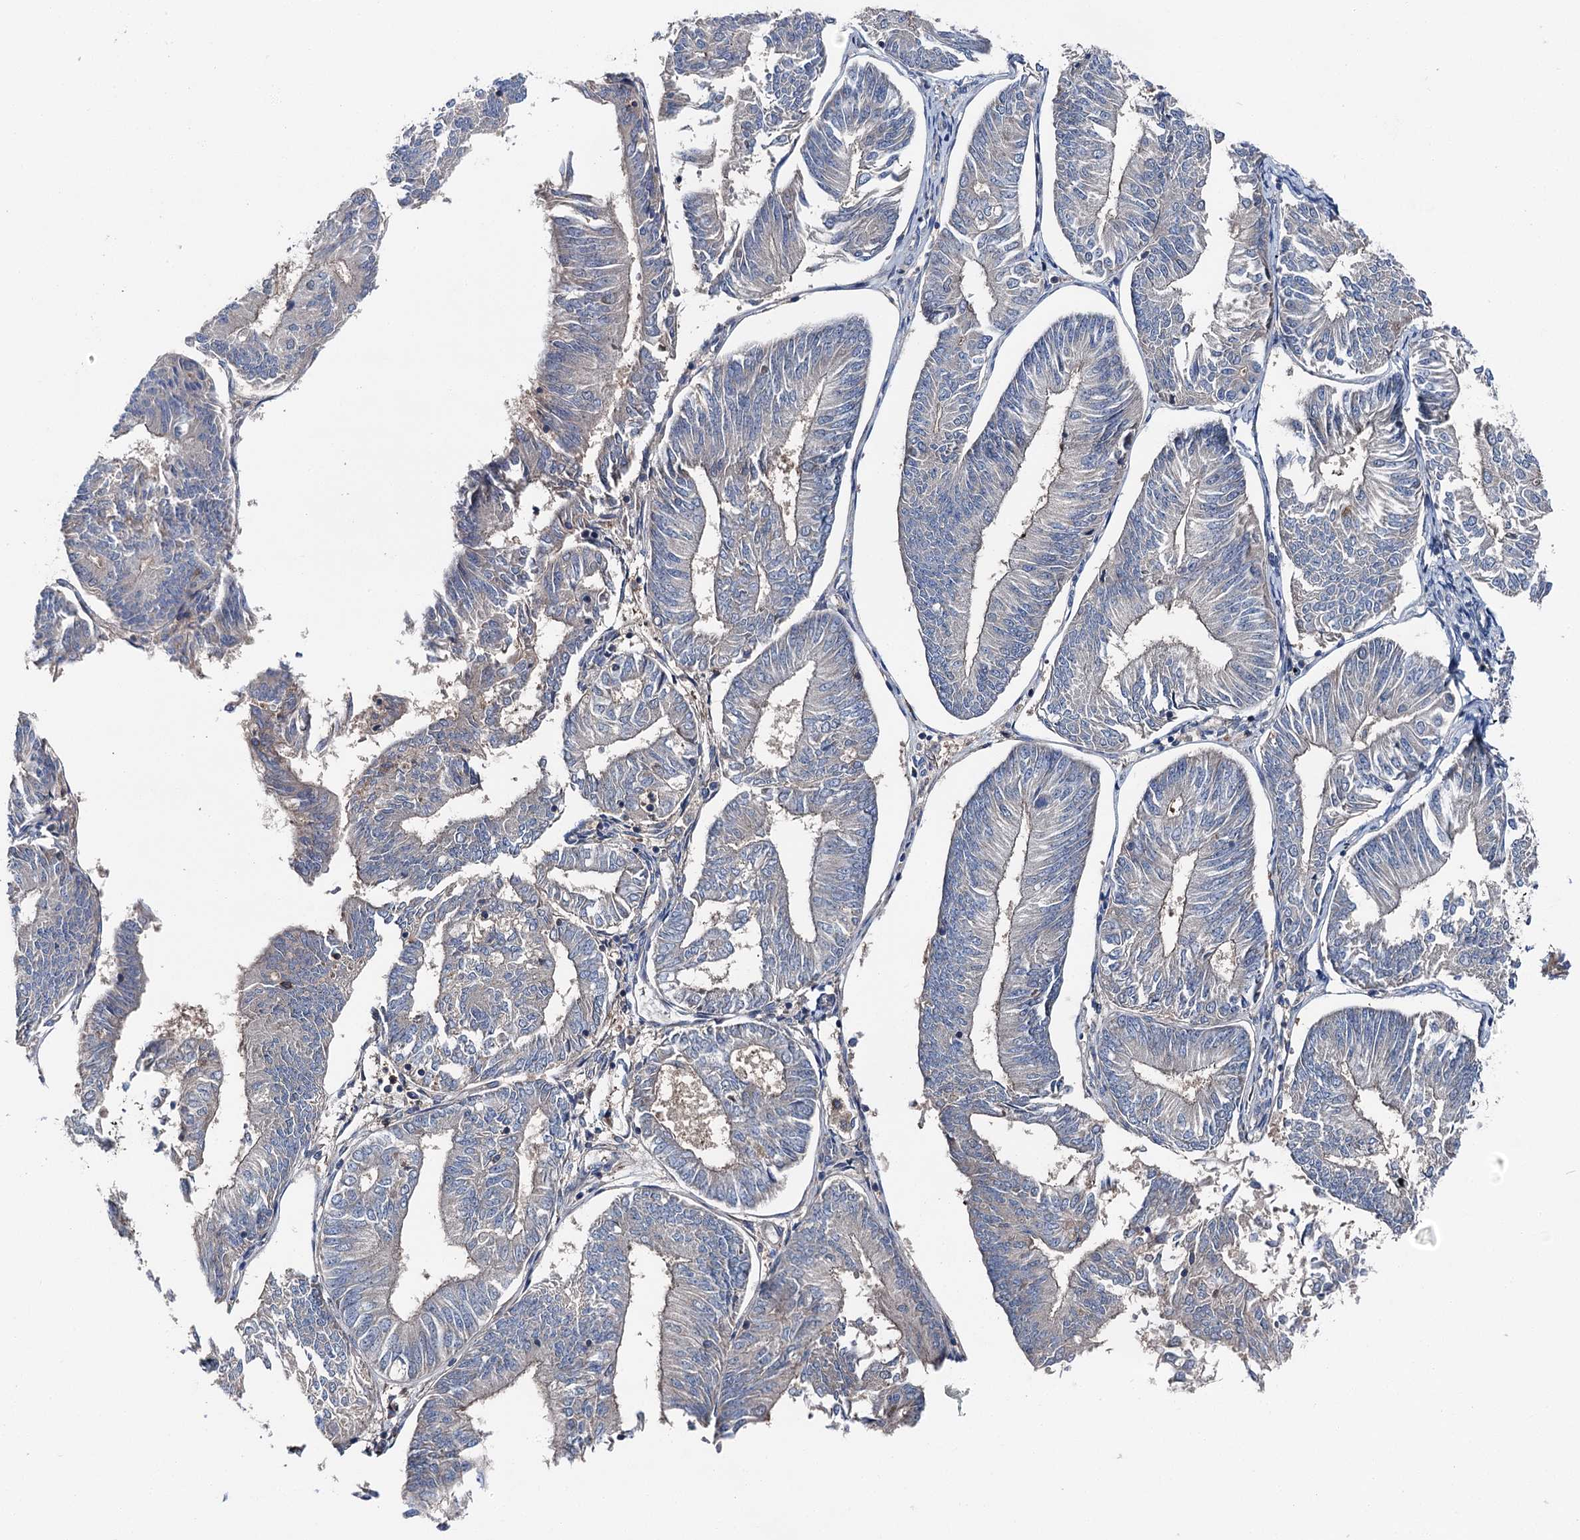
{"staining": {"intensity": "negative", "quantity": "none", "location": "none"}, "tissue": "endometrial cancer", "cell_type": "Tumor cells", "image_type": "cancer", "snomed": [{"axis": "morphology", "description": "Adenocarcinoma, NOS"}, {"axis": "topography", "description": "Endometrium"}], "caption": "Protein analysis of endometrial adenocarcinoma exhibits no significant staining in tumor cells.", "gene": "SLC22A25", "patient": {"sex": "female", "age": 58}}